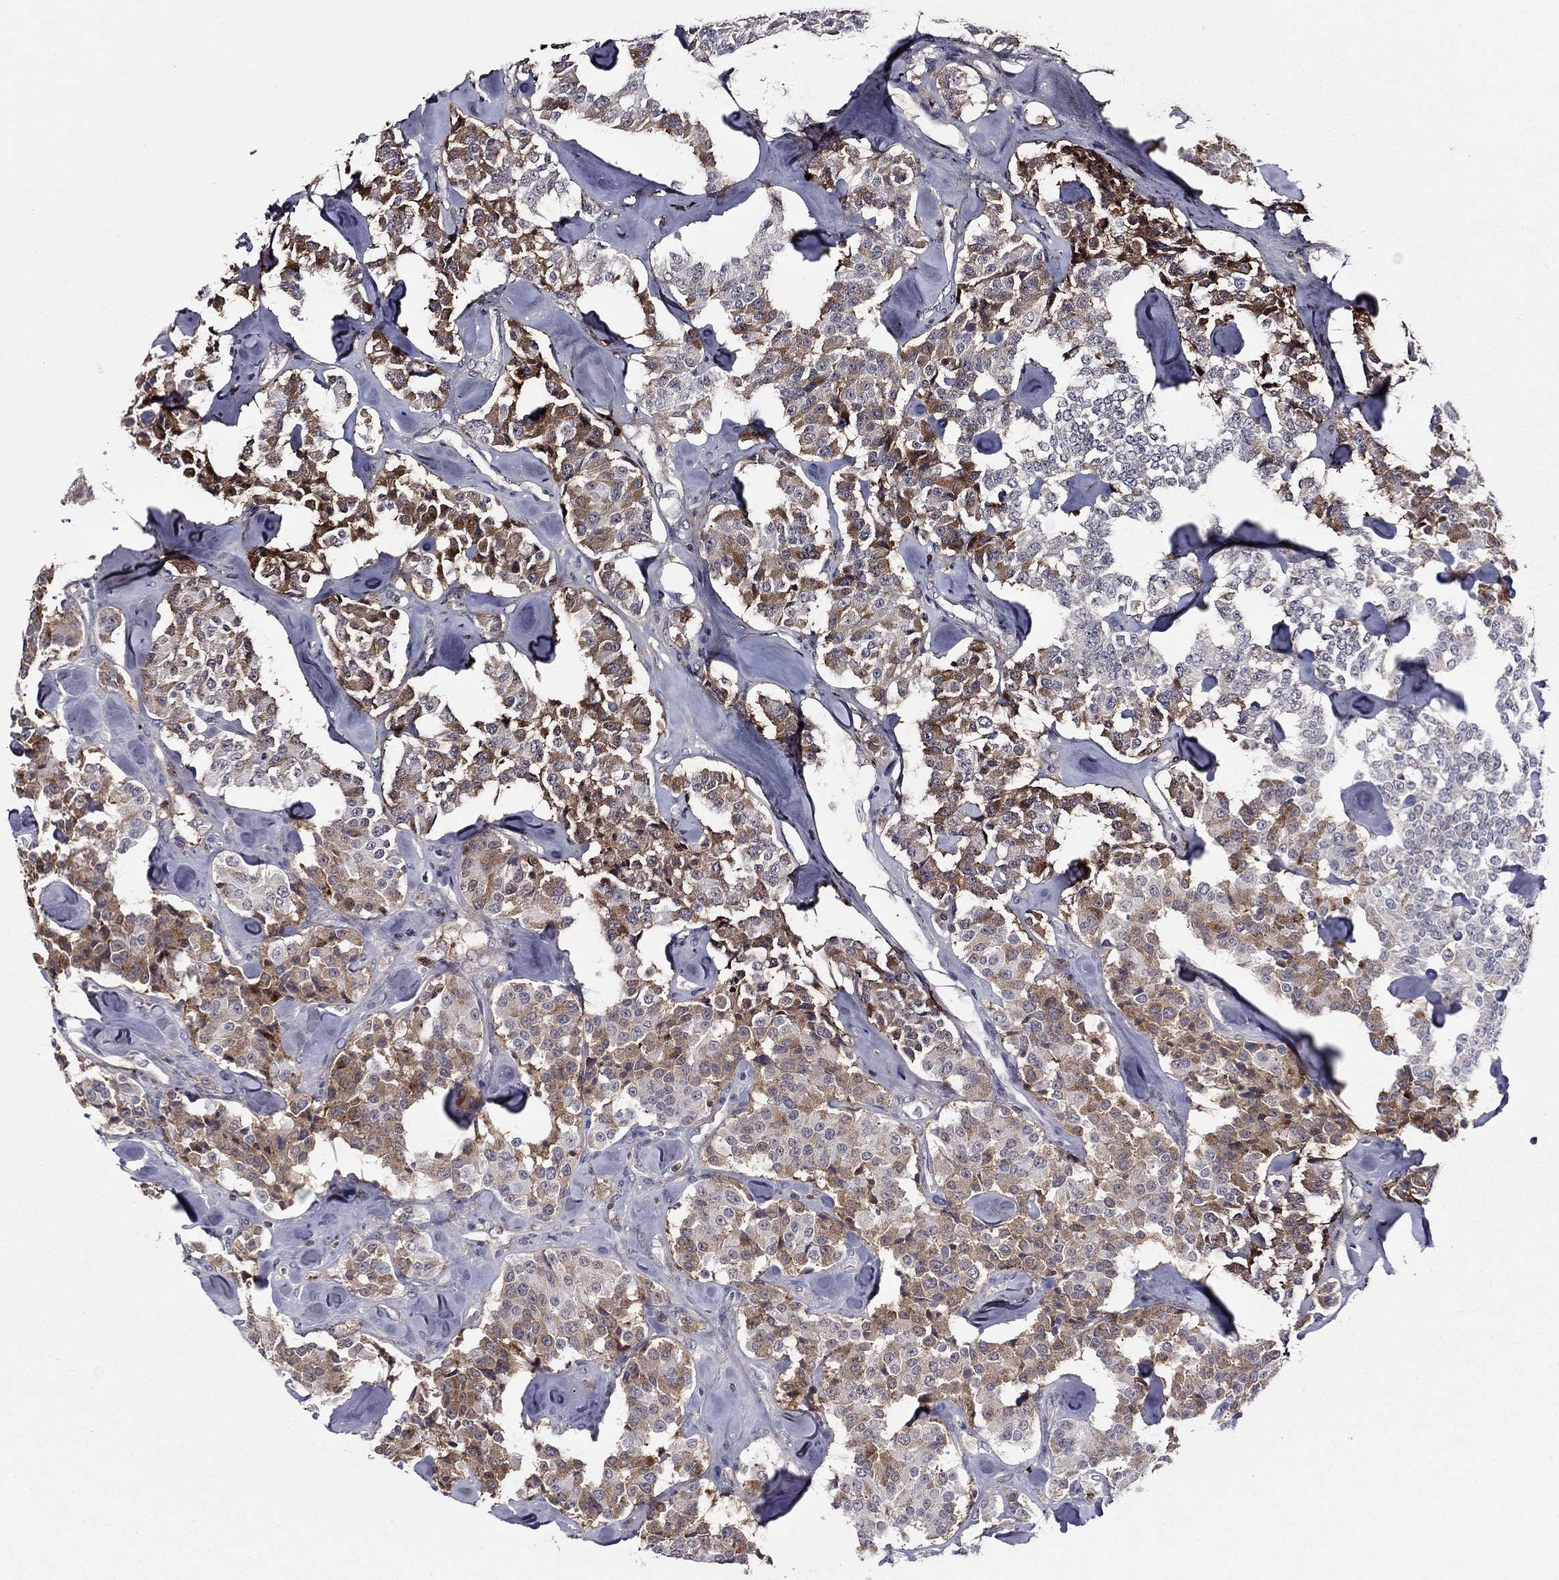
{"staining": {"intensity": "moderate", "quantity": "25%-75%", "location": "cytoplasmic/membranous"}, "tissue": "carcinoid", "cell_type": "Tumor cells", "image_type": "cancer", "snomed": [{"axis": "morphology", "description": "Carcinoid, malignant, NOS"}, {"axis": "topography", "description": "Pancreas"}], "caption": "High-magnification brightfield microscopy of carcinoid (malignant) stained with DAB (3,3'-diaminobenzidine) (brown) and counterstained with hematoxylin (blue). tumor cells exhibit moderate cytoplasmic/membranous expression is seen in approximately25%-75% of cells. Immunohistochemistry stains the protein in brown and the nuclei are stained blue.", "gene": "HPX", "patient": {"sex": "male", "age": 41}}